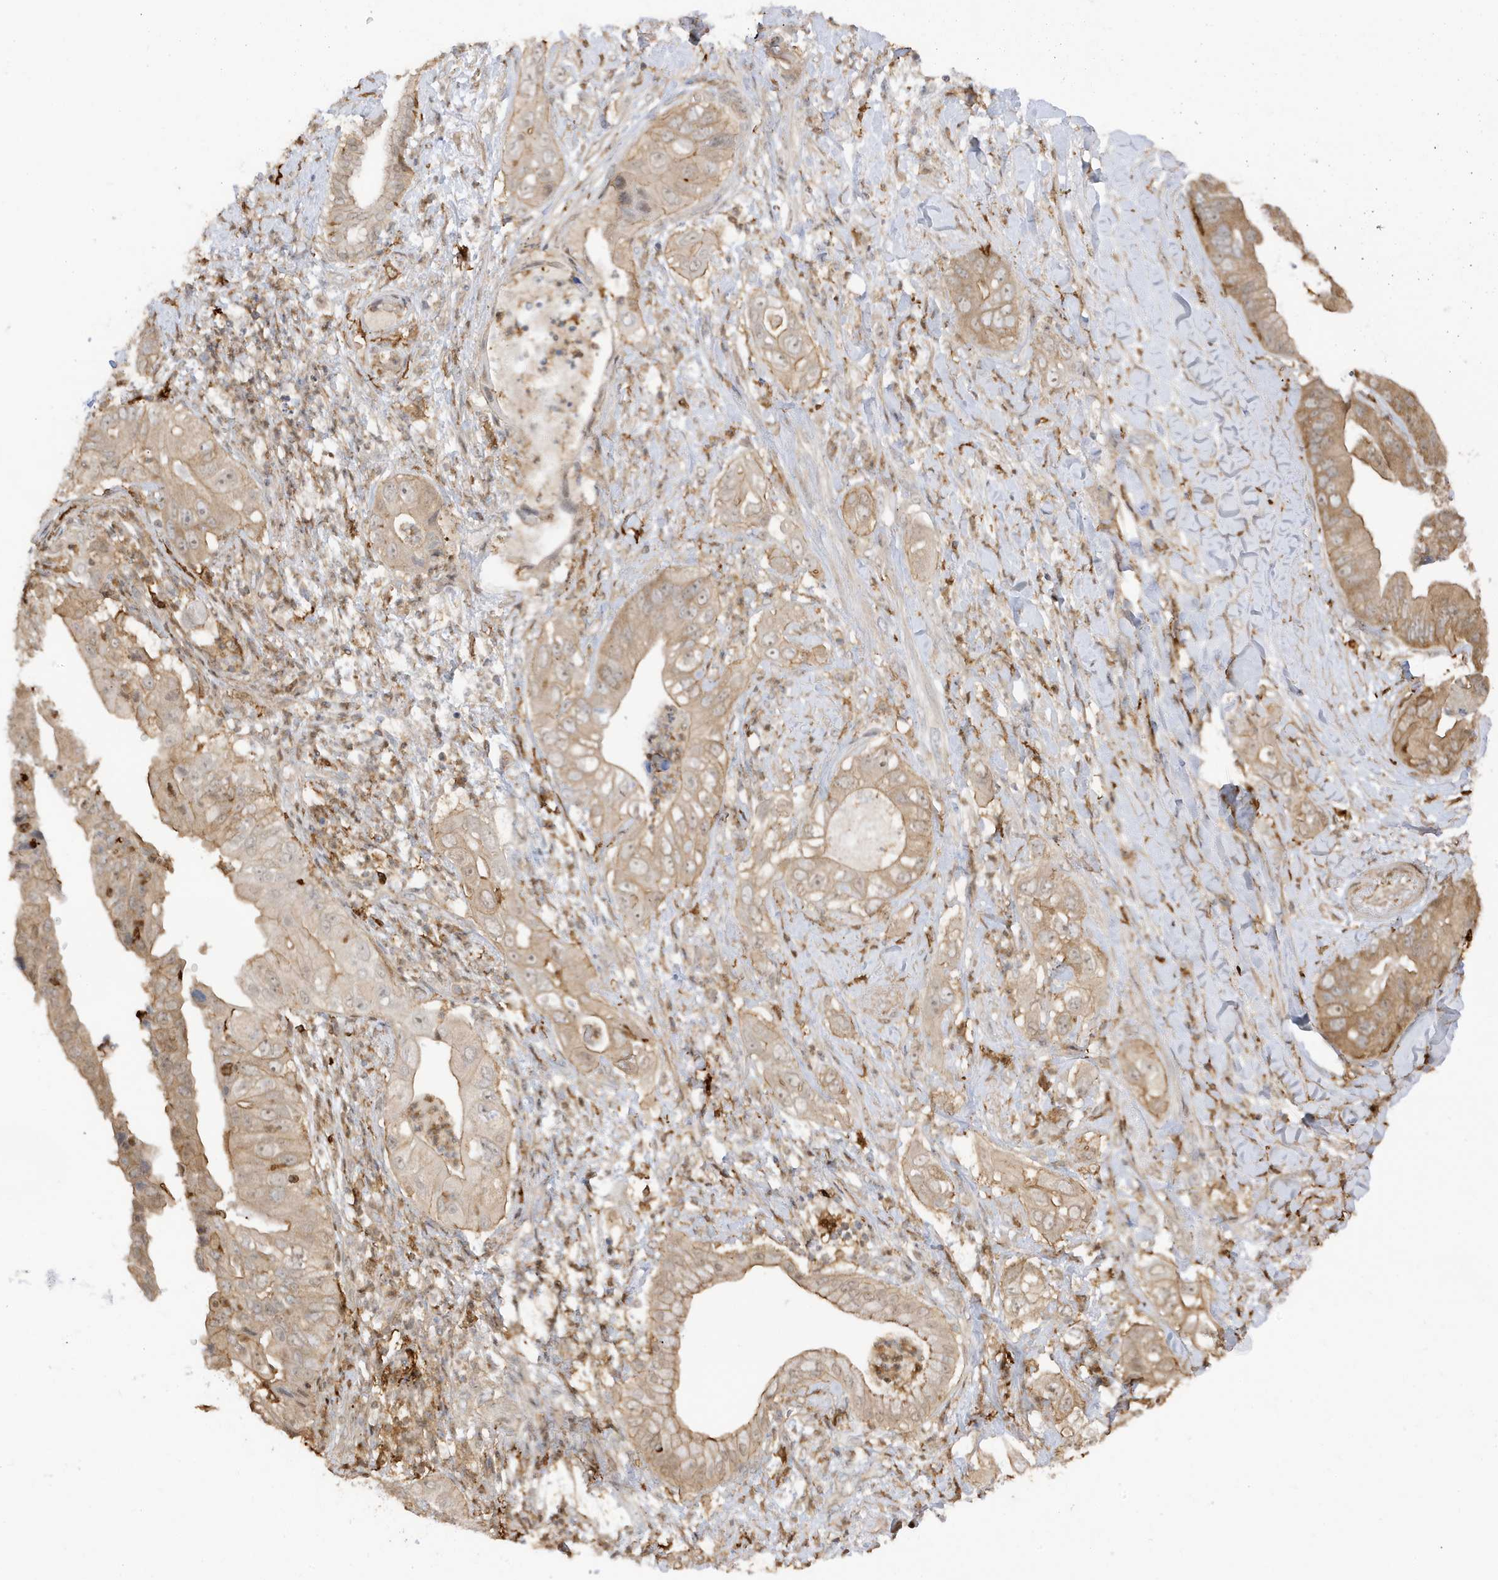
{"staining": {"intensity": "moderate", "quantity": ">75%", "location": "cytoplasmic/membranous"}, "tissue": "pancreatic cancer", "cell_type": "Tumor cells", "image_type": "cancer", "snomed": [{"axis": "morphology", "description": "Adenocarcinoma, NOS"}, {"axis": "topography", "description": "Pancreas"}], "caption": "Tumor cells reveal moderate cytoplasmic/membranous positivity in about >75% of cells in adenocarcinoma (pancreatic).", "gene": "PHACTR2", "patient": {"sex": "female", "age": 78}}